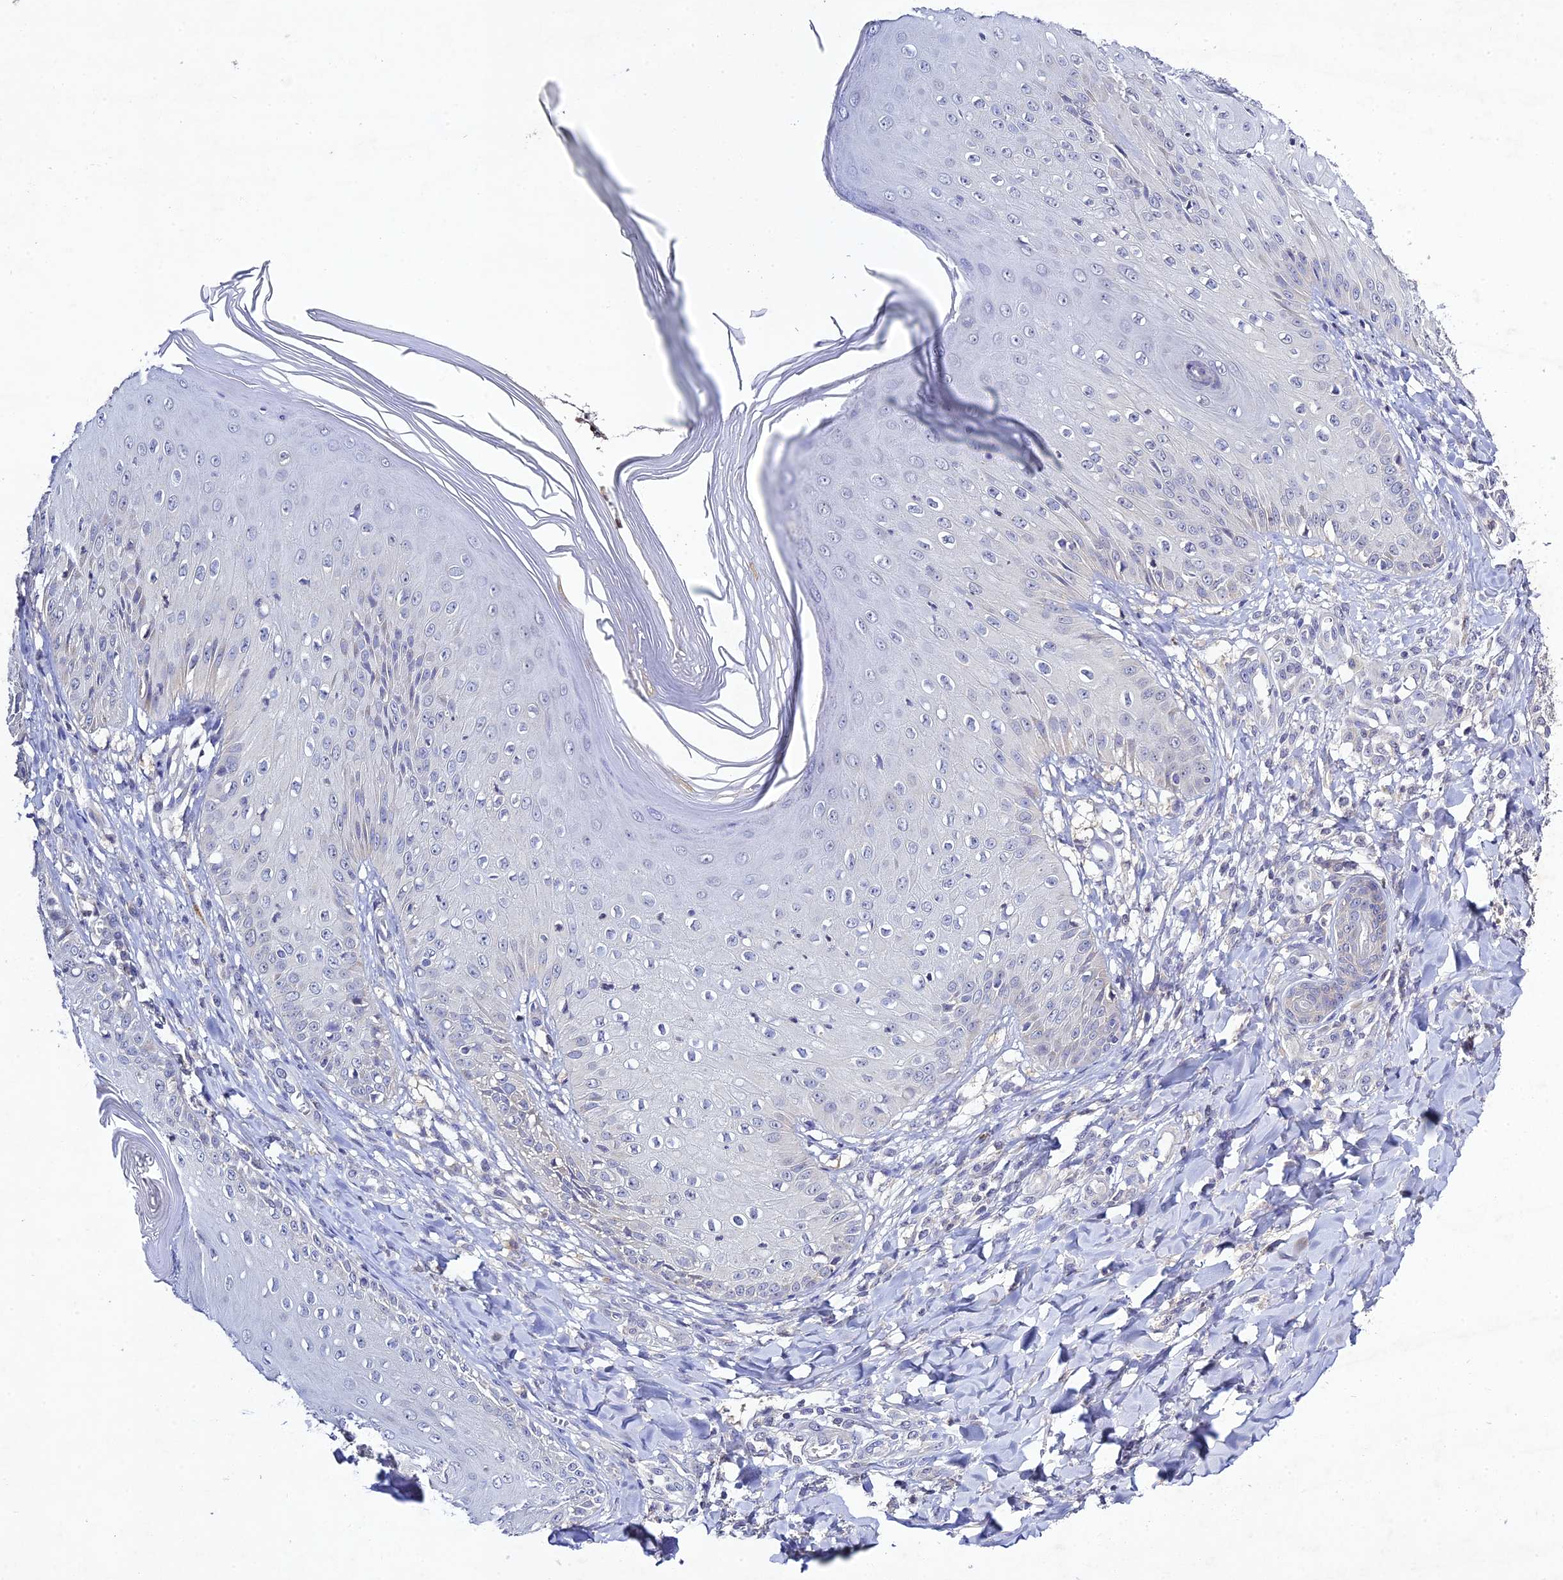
{"staining": {"intensity": "weak", "quantity": "25%-75%", "location": "cytoplasmic/membranous"}, "tissue": "skin", "cell_type": "Epidermal cells", "image_type": "normal", "snomed": [{"axis": "morphology", "description": "Normal tissue, NOS"}, {"axis": "morphology", "description": "Inflammation, NOS"}, {"axis": "topography", "description": "Soft tissue"}, {"axis": "topography", "description": "Anal"}], "caption": "Human skin stained with a brown dye exhibits weak cytoplasmic/membranous positive positivity in about 25%-75% of epidermal cells.", "gene": "CHST5", "patient": {"sex": "female", "age": 15}}